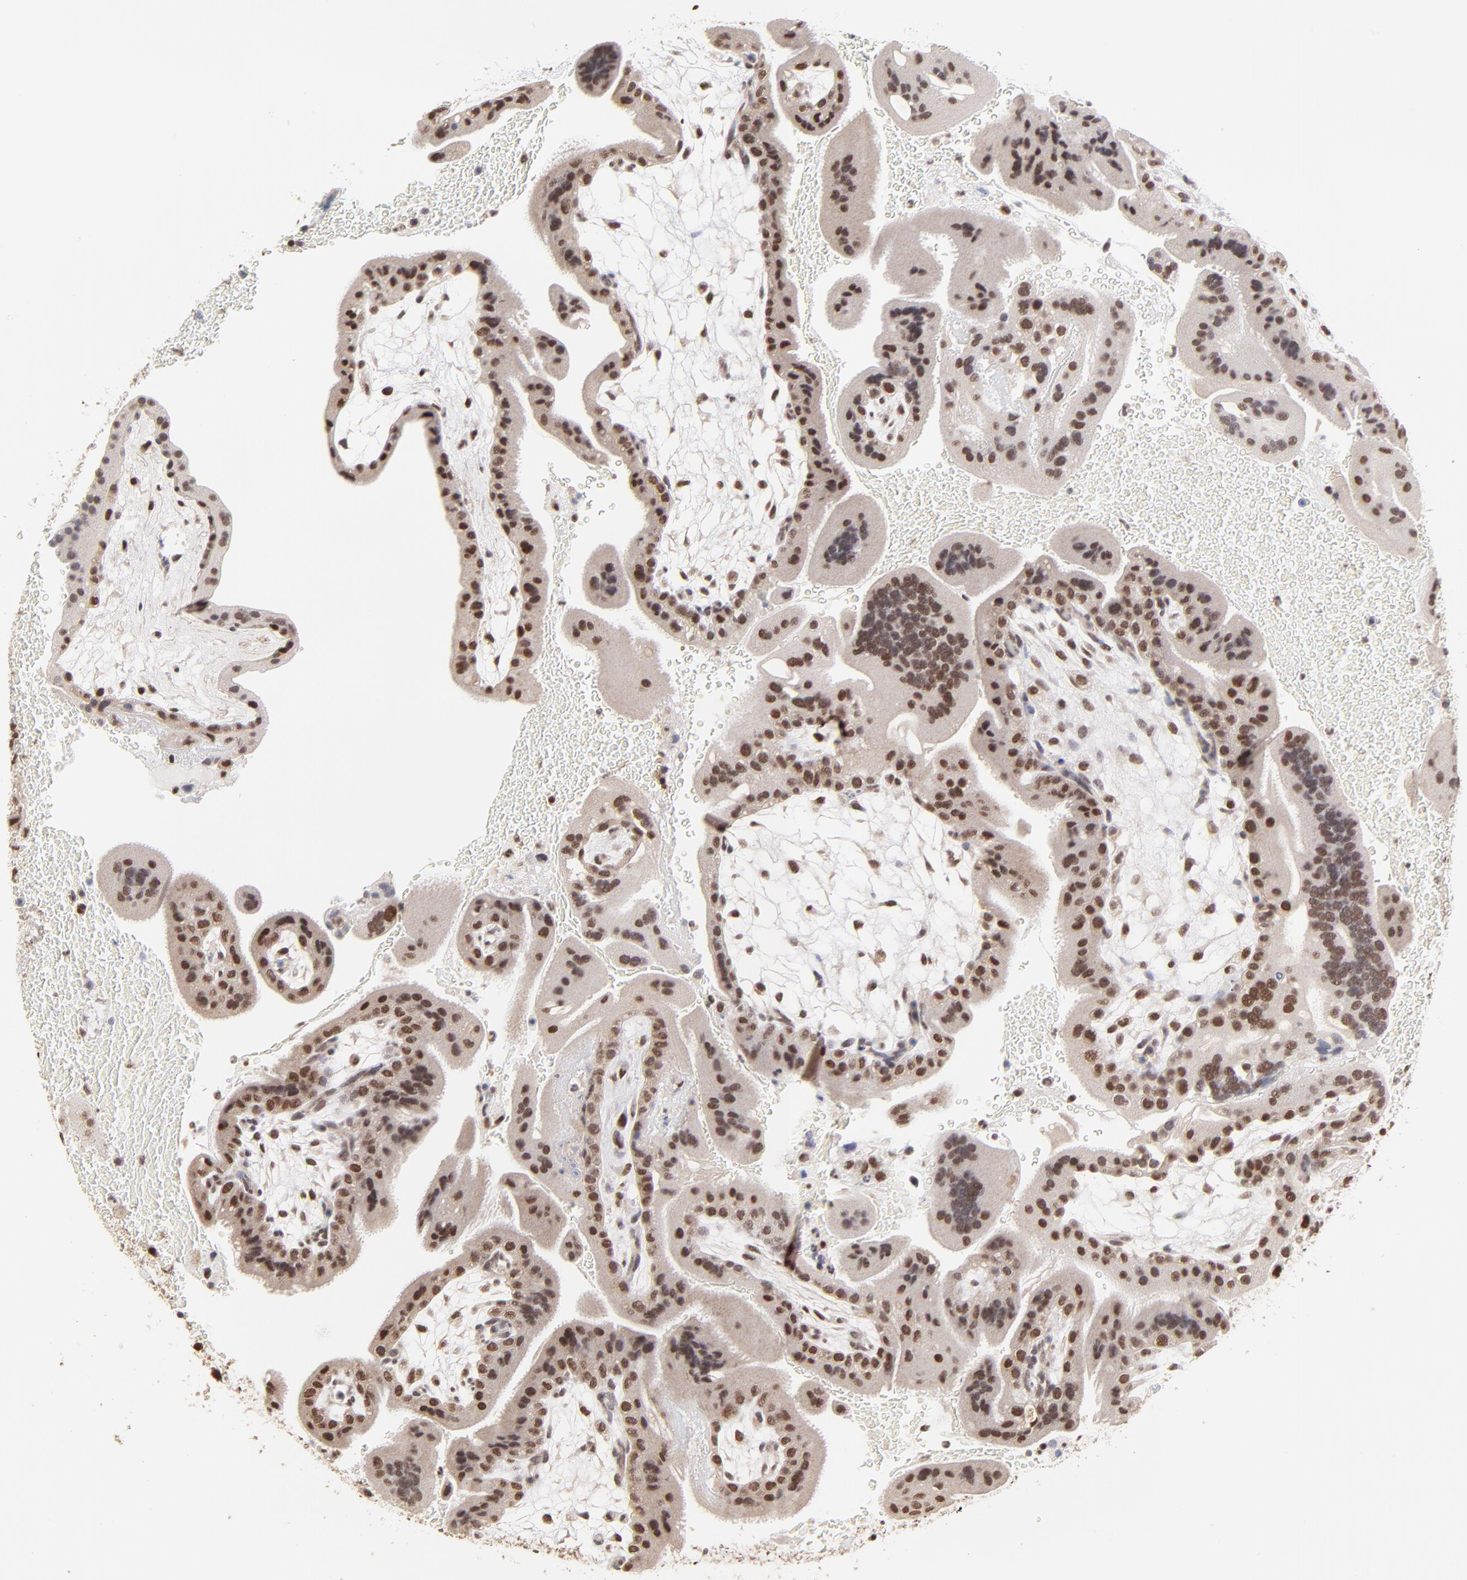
{"staining": {"intensity": "moderate", "quantity": ">75%", "location": "cytoplasmic/membranous,nuclear"}, "tissue": "placenta", "cell_type": "Trophoblastic cells", "image_type": "normal", "snomed": [{"axis": "morphology", "description": "Normal tissue, NOS"}, {"axis": "topography", "description": "Placenta"}], "caption": "The histopathology image reveals staining of normal placenta, revealing moderate cytoplasmic/membranous,nuclear protein expression (brown color) within trophoblastic cells. (Stains: DAB in brown, nuclei in blue, Microscopy: brightfield microscopy at high magnification).", "gene": "DSN1", "patient": {"sex": "female", "age": 19}}